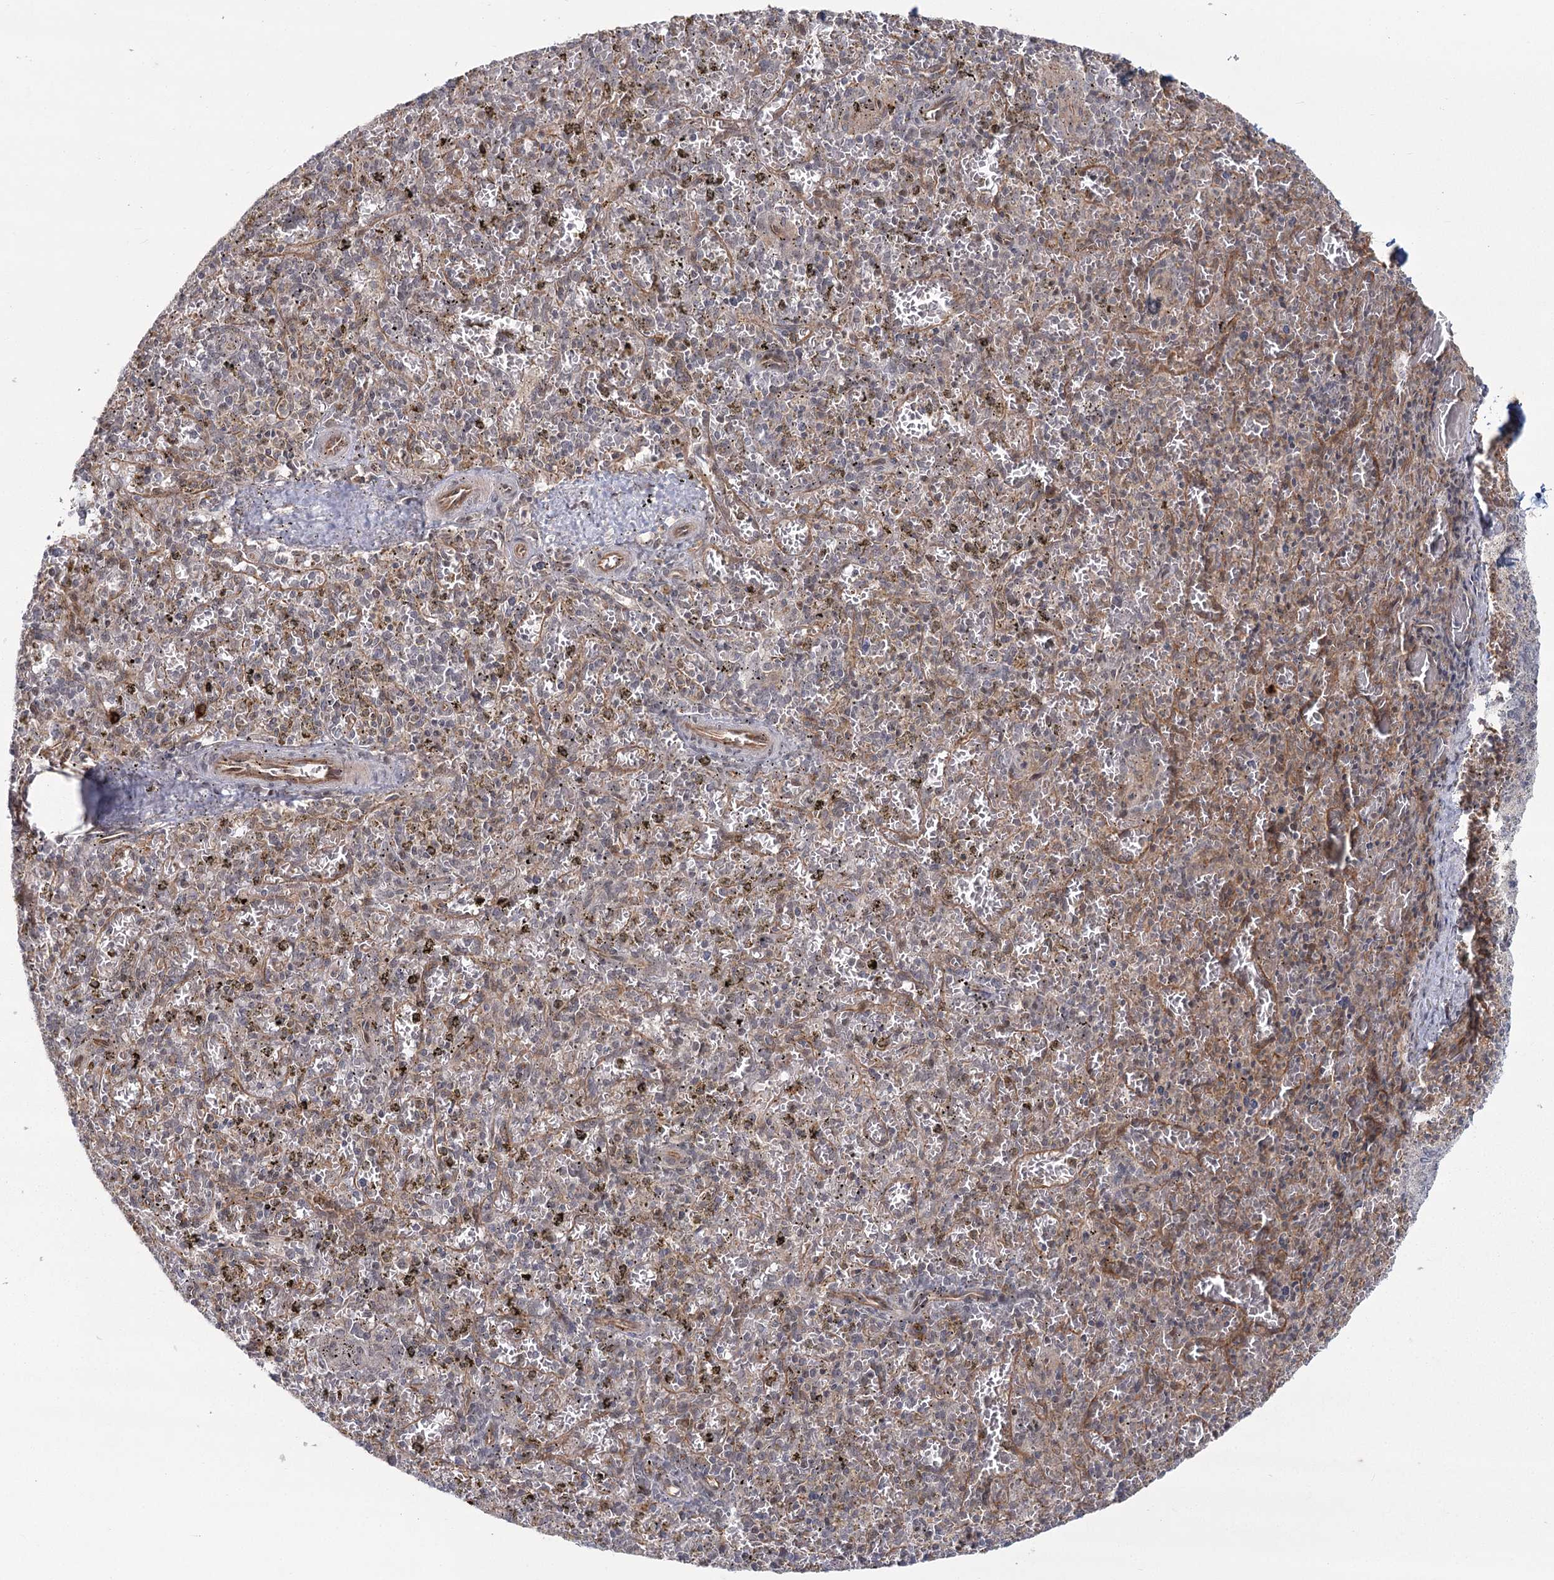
{"staining": {"intensity": "weak", "quantity": "<25%", "location": "cytoplasmic/membranous"}, "tissue": "spleen", "cell_type": "Cells in red pulp", "image_type": "normal", "snomed": [{"axis": "morphology", "description": "Normal tissue, NOS"}, {"axis": "topography", "description": "Spleen"}], "caption": "Immunohistochemical staining of normal spleen displays no significant staining in cells in red pulp. The staining is performed using DAB (3,3'-diaminobenzidine) brown chromogen with nuclei counter-stained in using hematoxylin.", "gene": "AP2M1", "patient": {"sex": "male", "age": 72}}